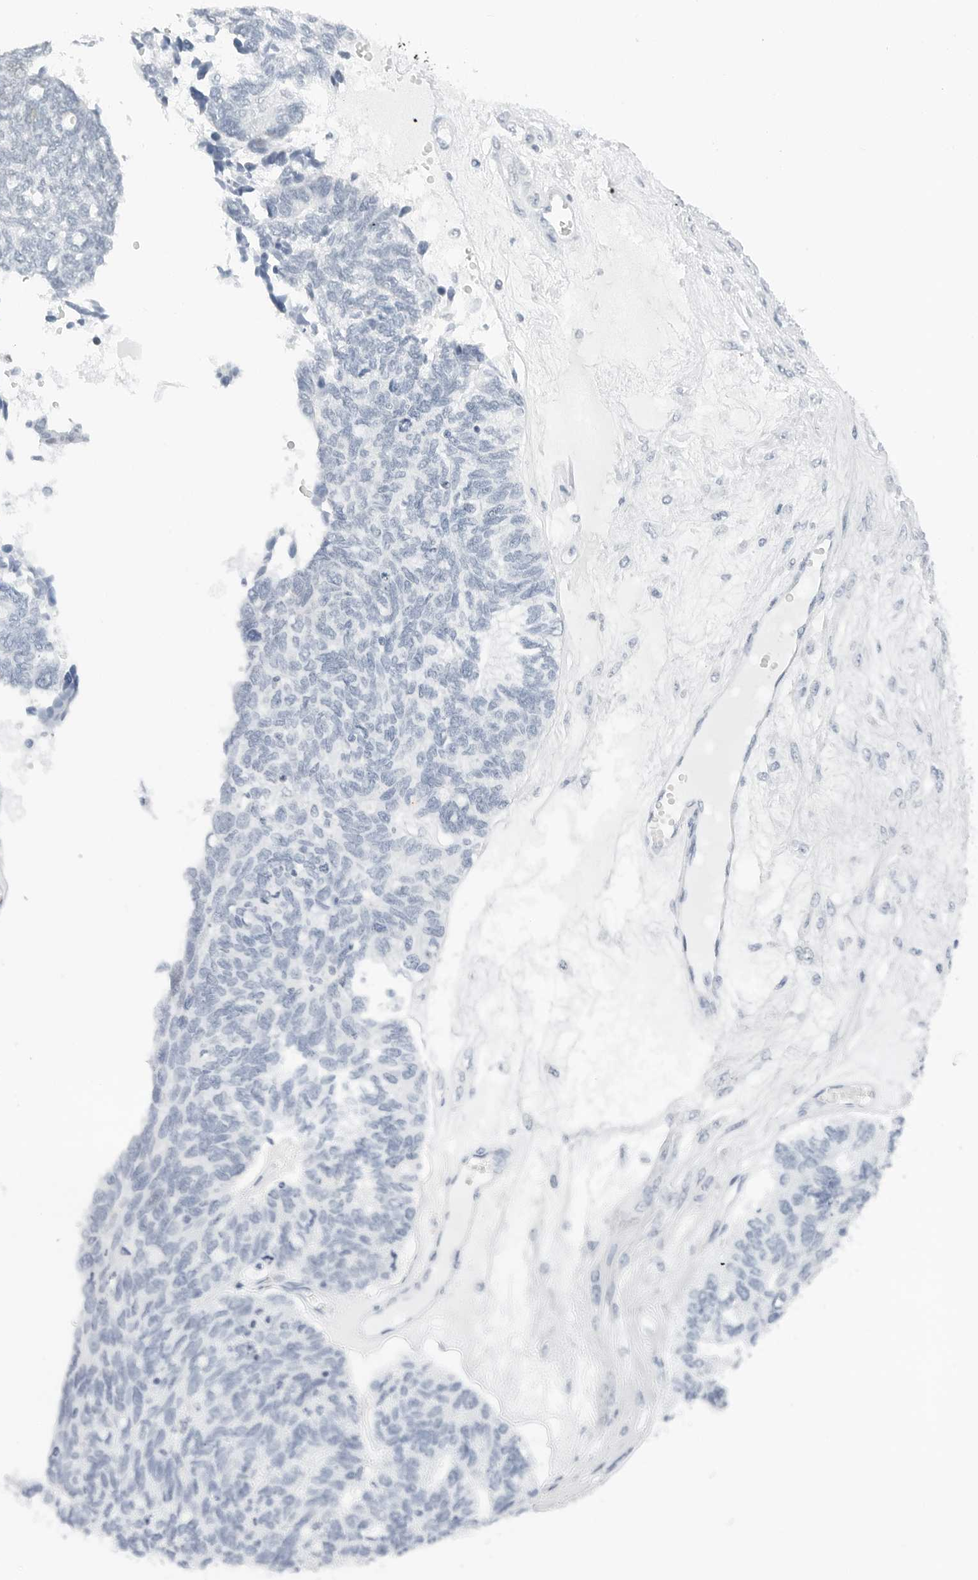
{"staining": {"intensity": "negative", "quantity": "none", "location": "none"}, "tissue": "ovarian cancer", "cell_type": "Tumor cells", "image_type": "cancer", "snomed": [{"axis": "morphology", "description": "Cystadenocarcinoma, serous, NOS"}, {"axis": "topography", "description": "Ovary"}], "caption": "DAB (3,3'-diaminobenzidine) immunohistochemical staining of human serous cystadenocarcinoma (ovarian) demonstrates no significant positivity in tumor cells. (Stains: DAB (3,3'-diaminobenzidine) immunohistochemistry with hematoxylin counter stain, Microscopy: brightfield microscopy at high magnification).", "gene": "NTMT2", "patient": {"sex": "female", "age": 79}}